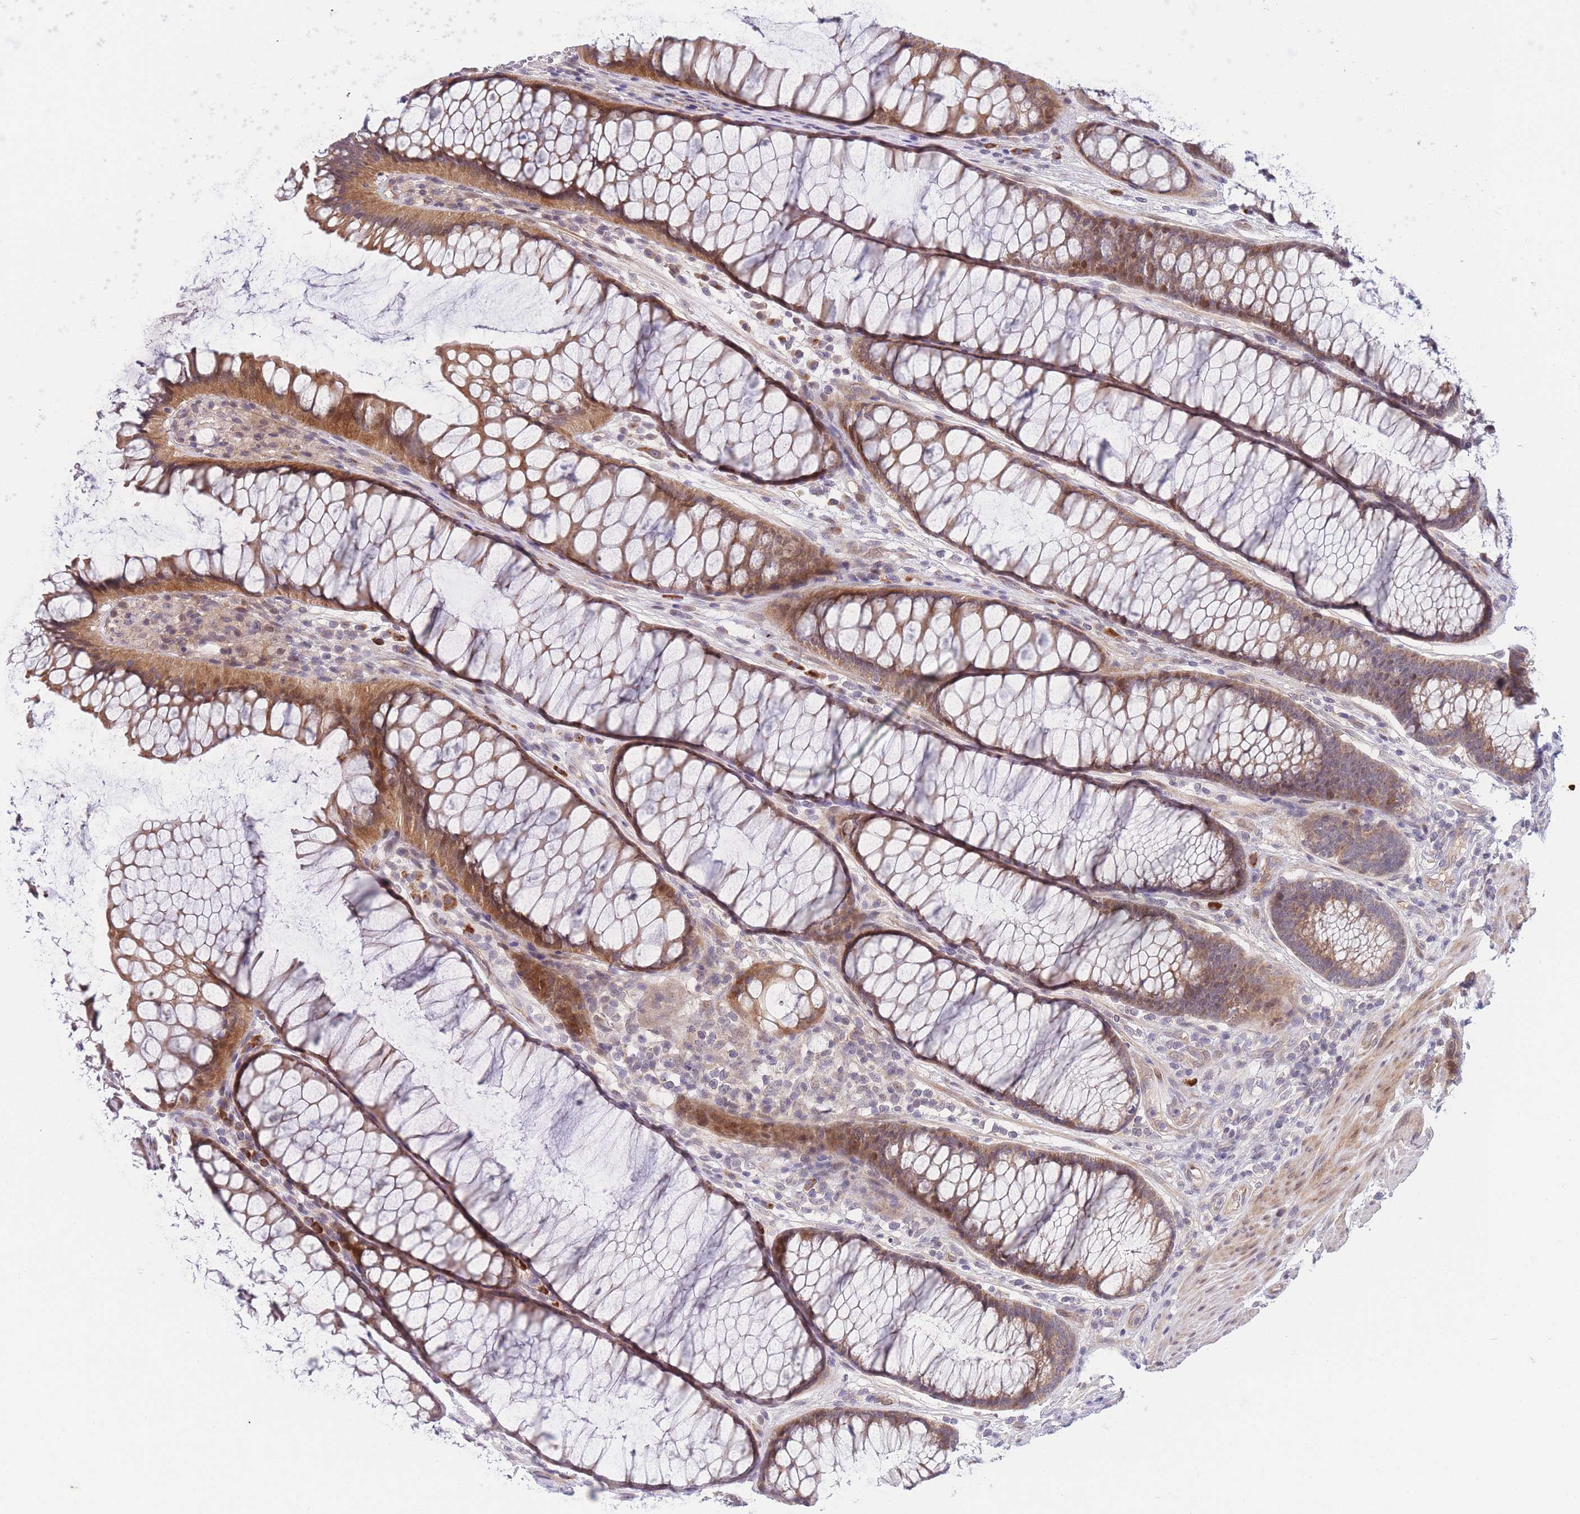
{"staining": {"intensity": "moderate", "quantity": ">75%", "location": "cytoplasmic/membranous"}, "tissue": "colon", "cell_type": "Endothelial cells", "image_type": "normal", "snomed": [{"axis": "morphology", "description": "Normal tissue, NOS"}, {"axis": "topography", "description": "Colon"}], "caption": "High-power microscopy captured an IHC image of normal colon, revealing moderate cytoplasmic/membranous staining in approximately >75% of endothelial cells.", "gene": "CDC25B", "patient": {"sex": "female", "age": 82}}